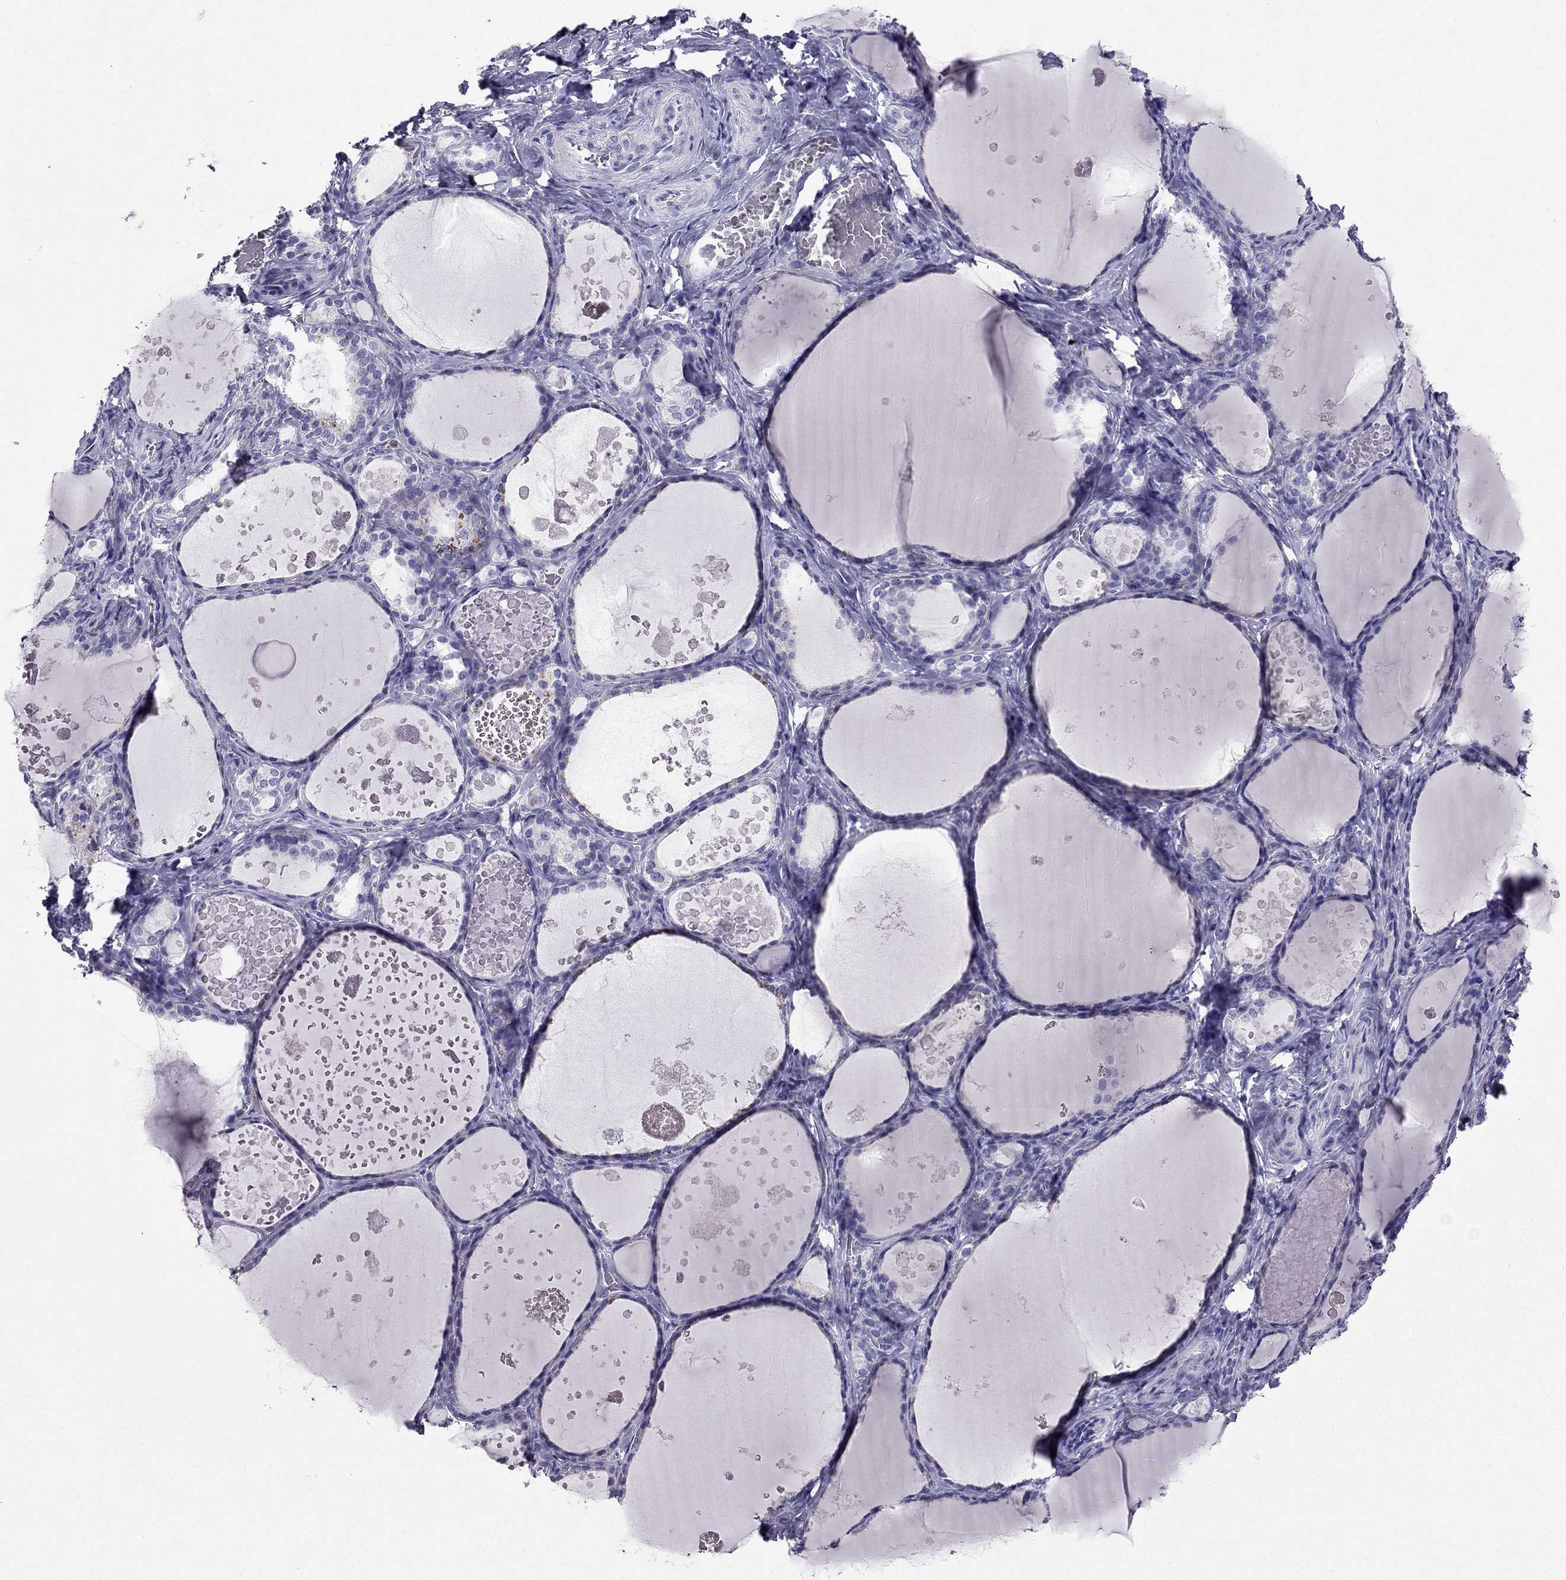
{"staining": {"intensity": "negative", "quantity": "none", "location": "none"}, "tissue": "thyroid gland", "cell_type": "Glandular cells", "image_type": "normal", "snomed": [{"axis": "morphology", "description": "Normal tissue, NOS"}, {"axis": "topography", "description": "Thyroid gland"}], "caption": "DAB immunohistochemical staining of benign thyroid gland shows no significant staining in glandular cells.", "gene": "ARID3A", "patient": {"sex": "female", "age": 56}}